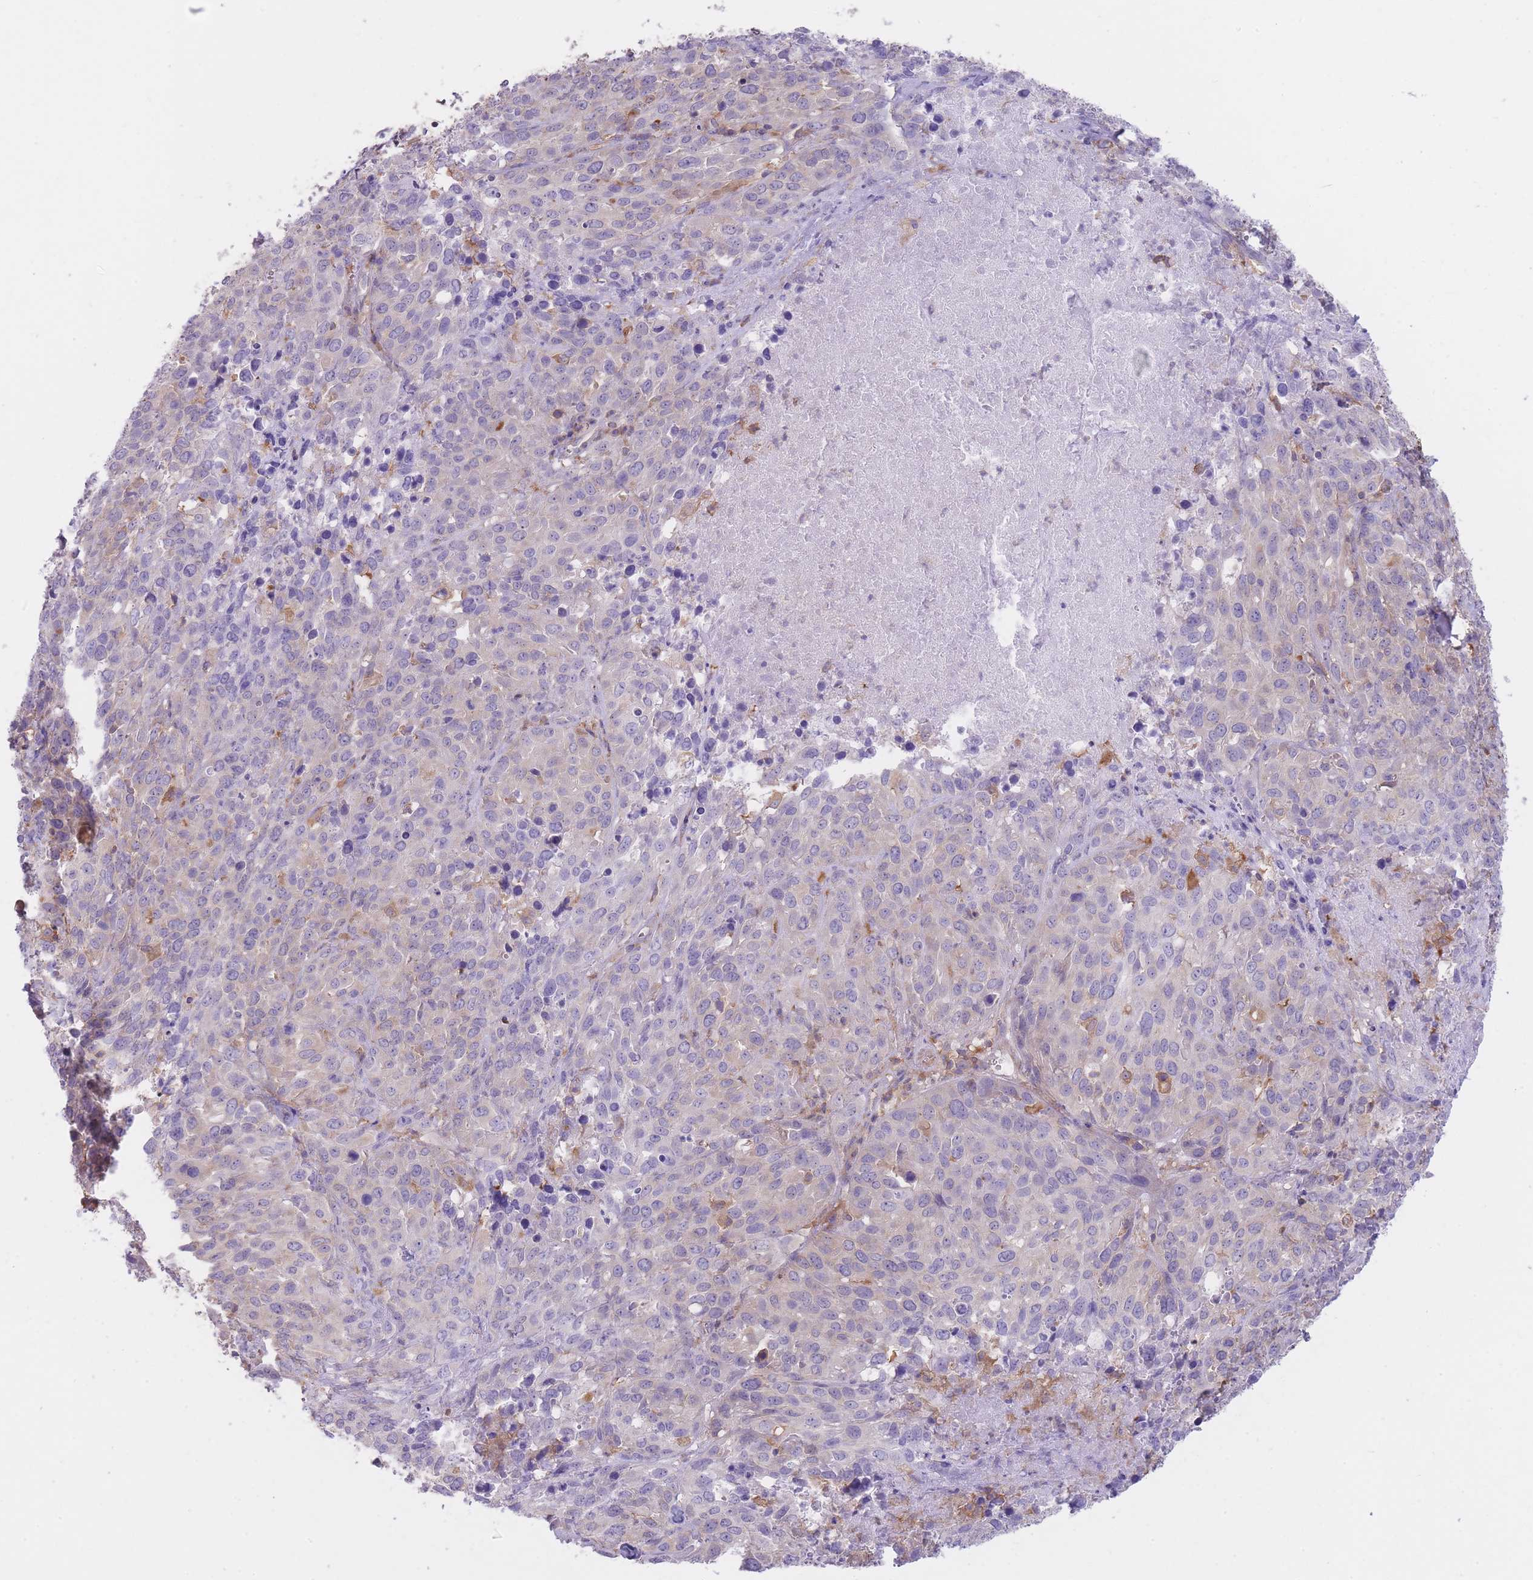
{"staining": {"intensity": "negative", "quantity": "none", "location": "none"}, "tissue": "cervical cancer", "cell_type": "Tumor cells", "image_type": "cancer", "snomed": [{"axis": "morphology", "description": "Squamous cell carcinoma, NOS"}, {"axis": "topography", "description": "Cervix"}], "caption": "A high-resolution micrograph shows immunohistochemistry staining of cervical squamous cell carcinoma, which demonstrates no significant positivity in tumor cells.", "gene": "PRKAR1A", "patient": {"sex": "female", "age": 51}}